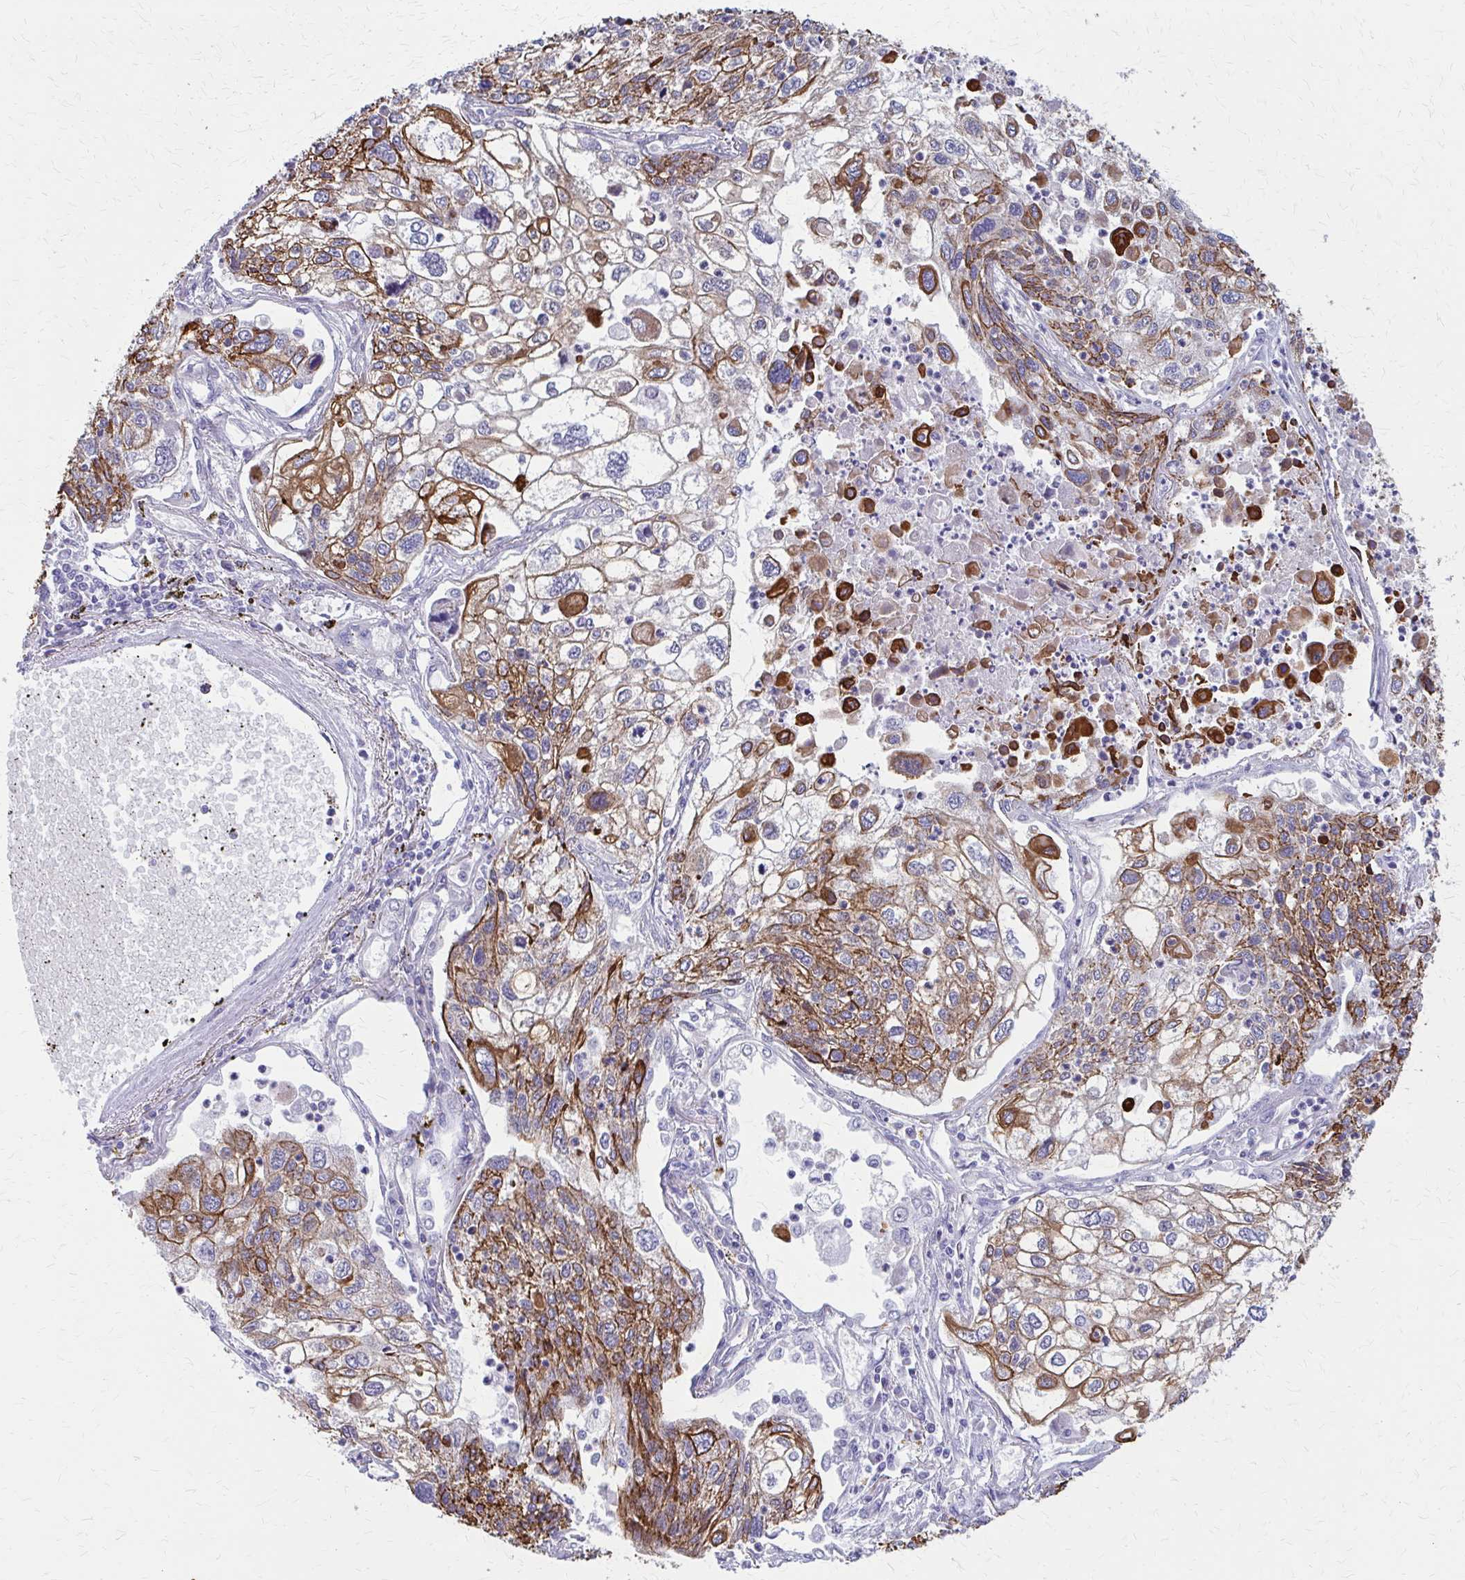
{"staining": {"intensity": "moderate", "quantity": ">75%", "location": "cytoplasmic/membranous"}, "tissue": "lung cancer", "cell_type": "Tumor cells", "image_type": "cancer", "snomed": [{"axis": "morphology", "description": "Squamous cell carcinoma, NOS"}, {"axis": "topography", "description": "Lung"}], "caption": "This micrograph demonstrates immunohistochemistry (IHC) staining of squamous cell carcinoma (lung), with medium moderate cytoplasmic/membranous staining in about >75% of tumor cells.", "gene": "GLYATL2", "patient": {"sex": "male", "age": 74}}